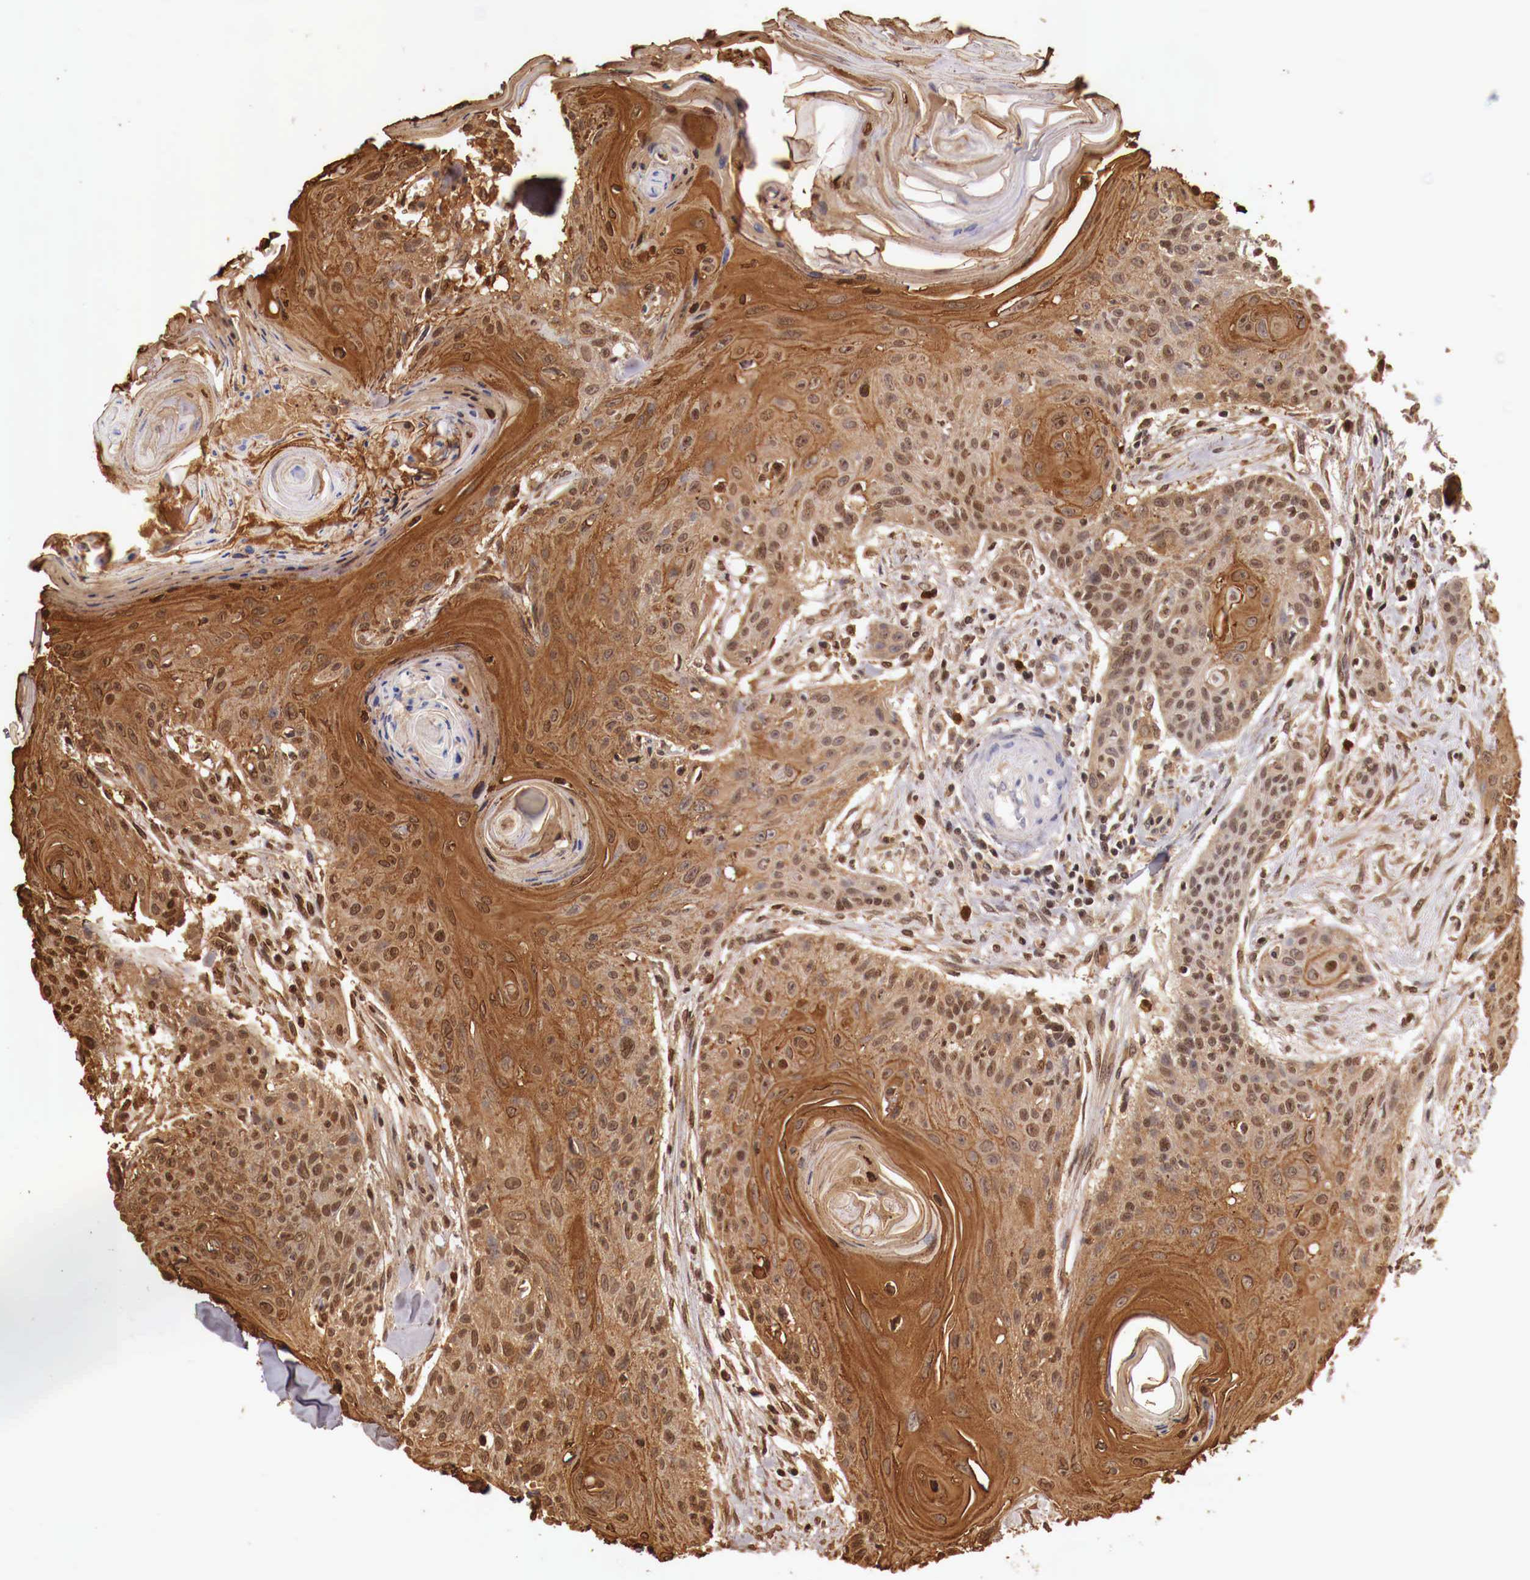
{"staining": {"intensity": "strong", "quantity": ">75%", "location": "cytoplasmic/membranous"}, "tissue": "head and neck cancer", "cell_type": "Tumor cells", "image_type": "cancer", "snomed": [{"axis": "morphology", "description": "Squamous cell carcinoma, NOS"}, {"axis": "morphology", "description": "Squamous cell carcinoma, metastatic, NOS"}, {"axis": "topography", "description": "Lymph node"}, {"axis": "topography", "description": "Salivary gland"}, {"axis": "topography", "description": "Head-Neck"}], "caption": "Head and neck cancer tissue demonstrates strong cytoplasmic/membranous positivity in approximately >75% of tumor cells", "gene": "PITPNA", "patient": {"sex": "female", "age": 74}}